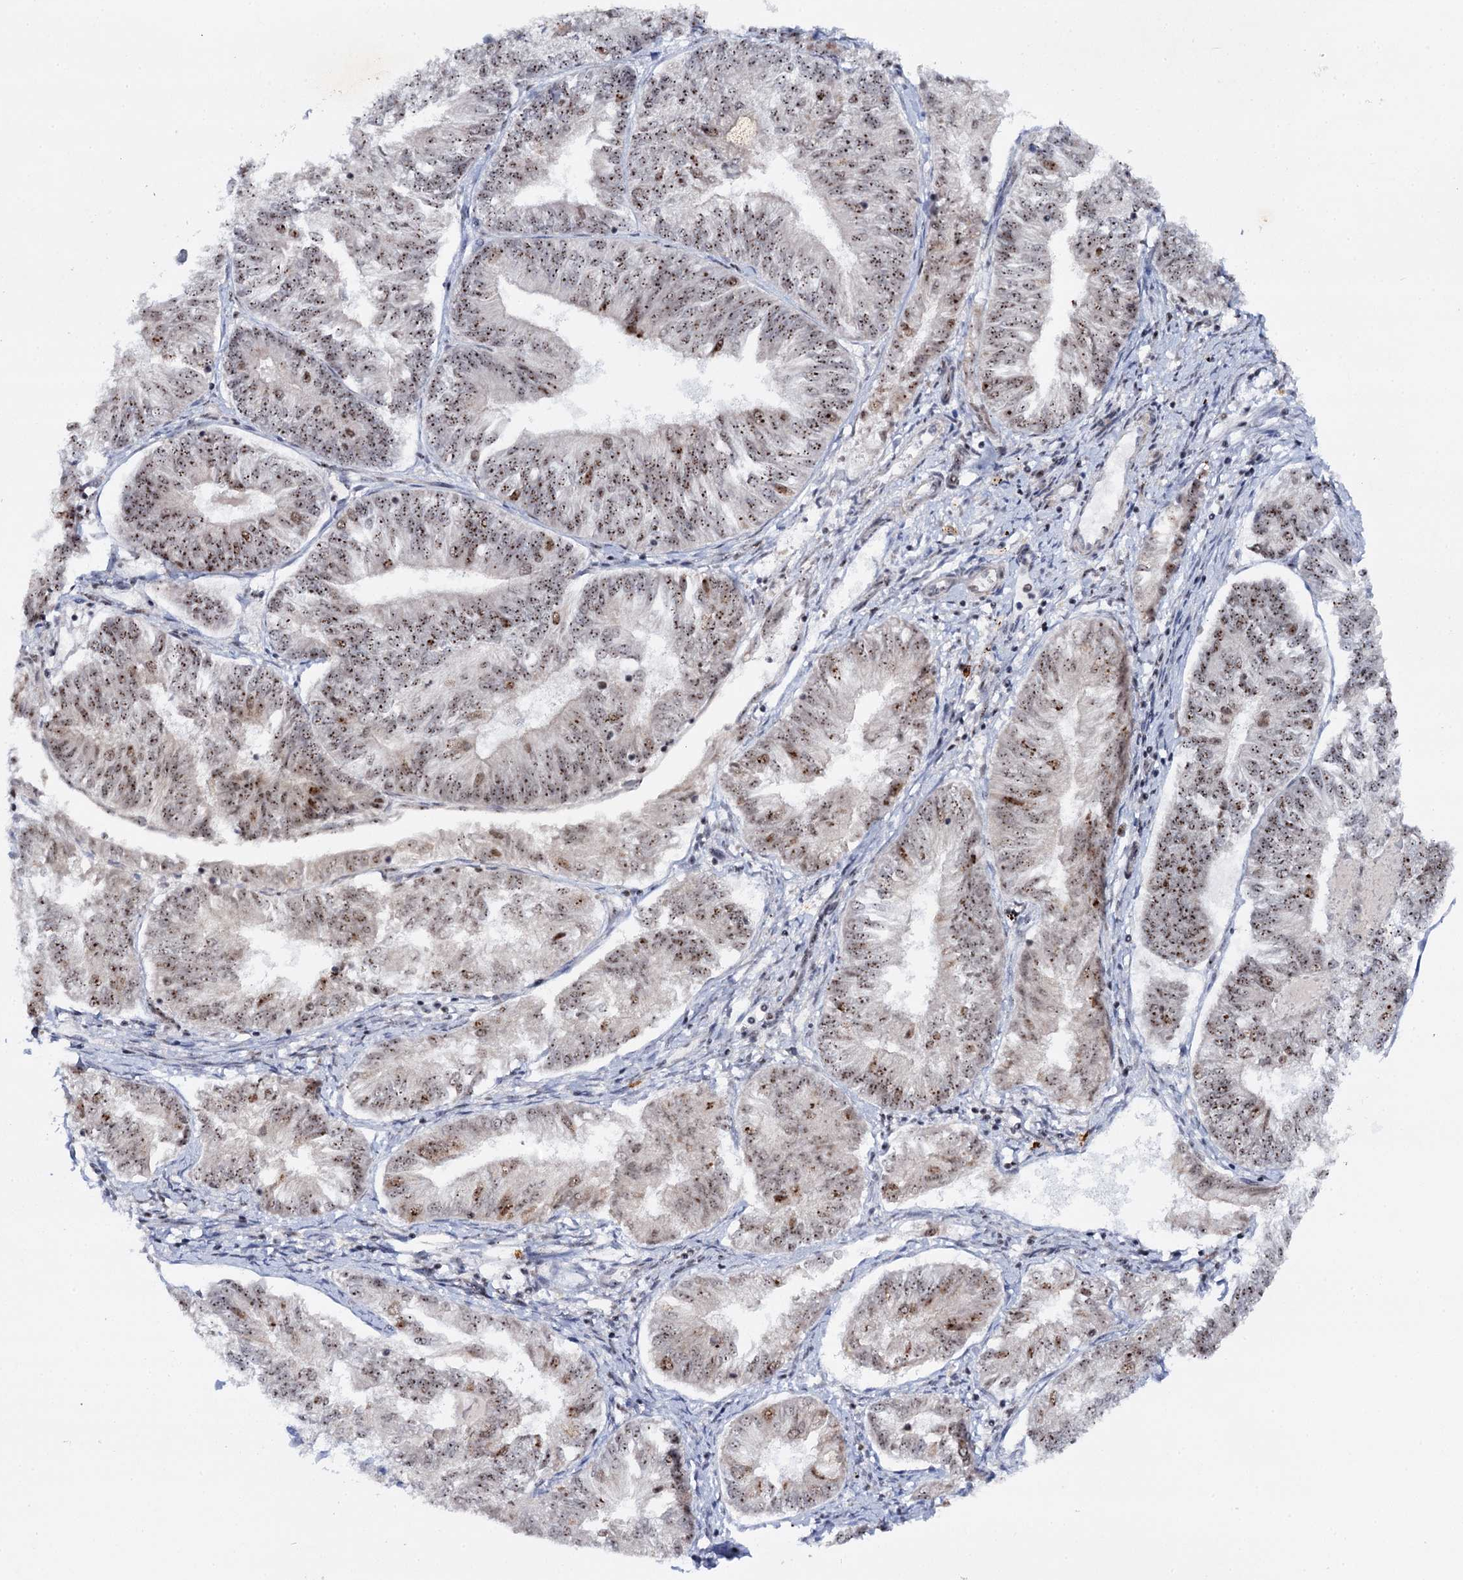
{"staining": {"intensity": "moderate", "quantity": ">75%", "location": "nuclear"}, "tissue": "endometrial cancer", "cell_type": "Tumor cells", "image_type": "cancer", "snomed": [{"axis": "morphology", "description": "Adenocarcinoma, NOS"}, {"axis": "topography", "description": "Endometrium"}], "caption": "Endometrial cancer was stained to show a protein in brown. There is medium levels of moderate nuclear positivity in about >75% of tumor cells.", "gene": "BUD13", "patient": {"sex": "female", "age": 58}}